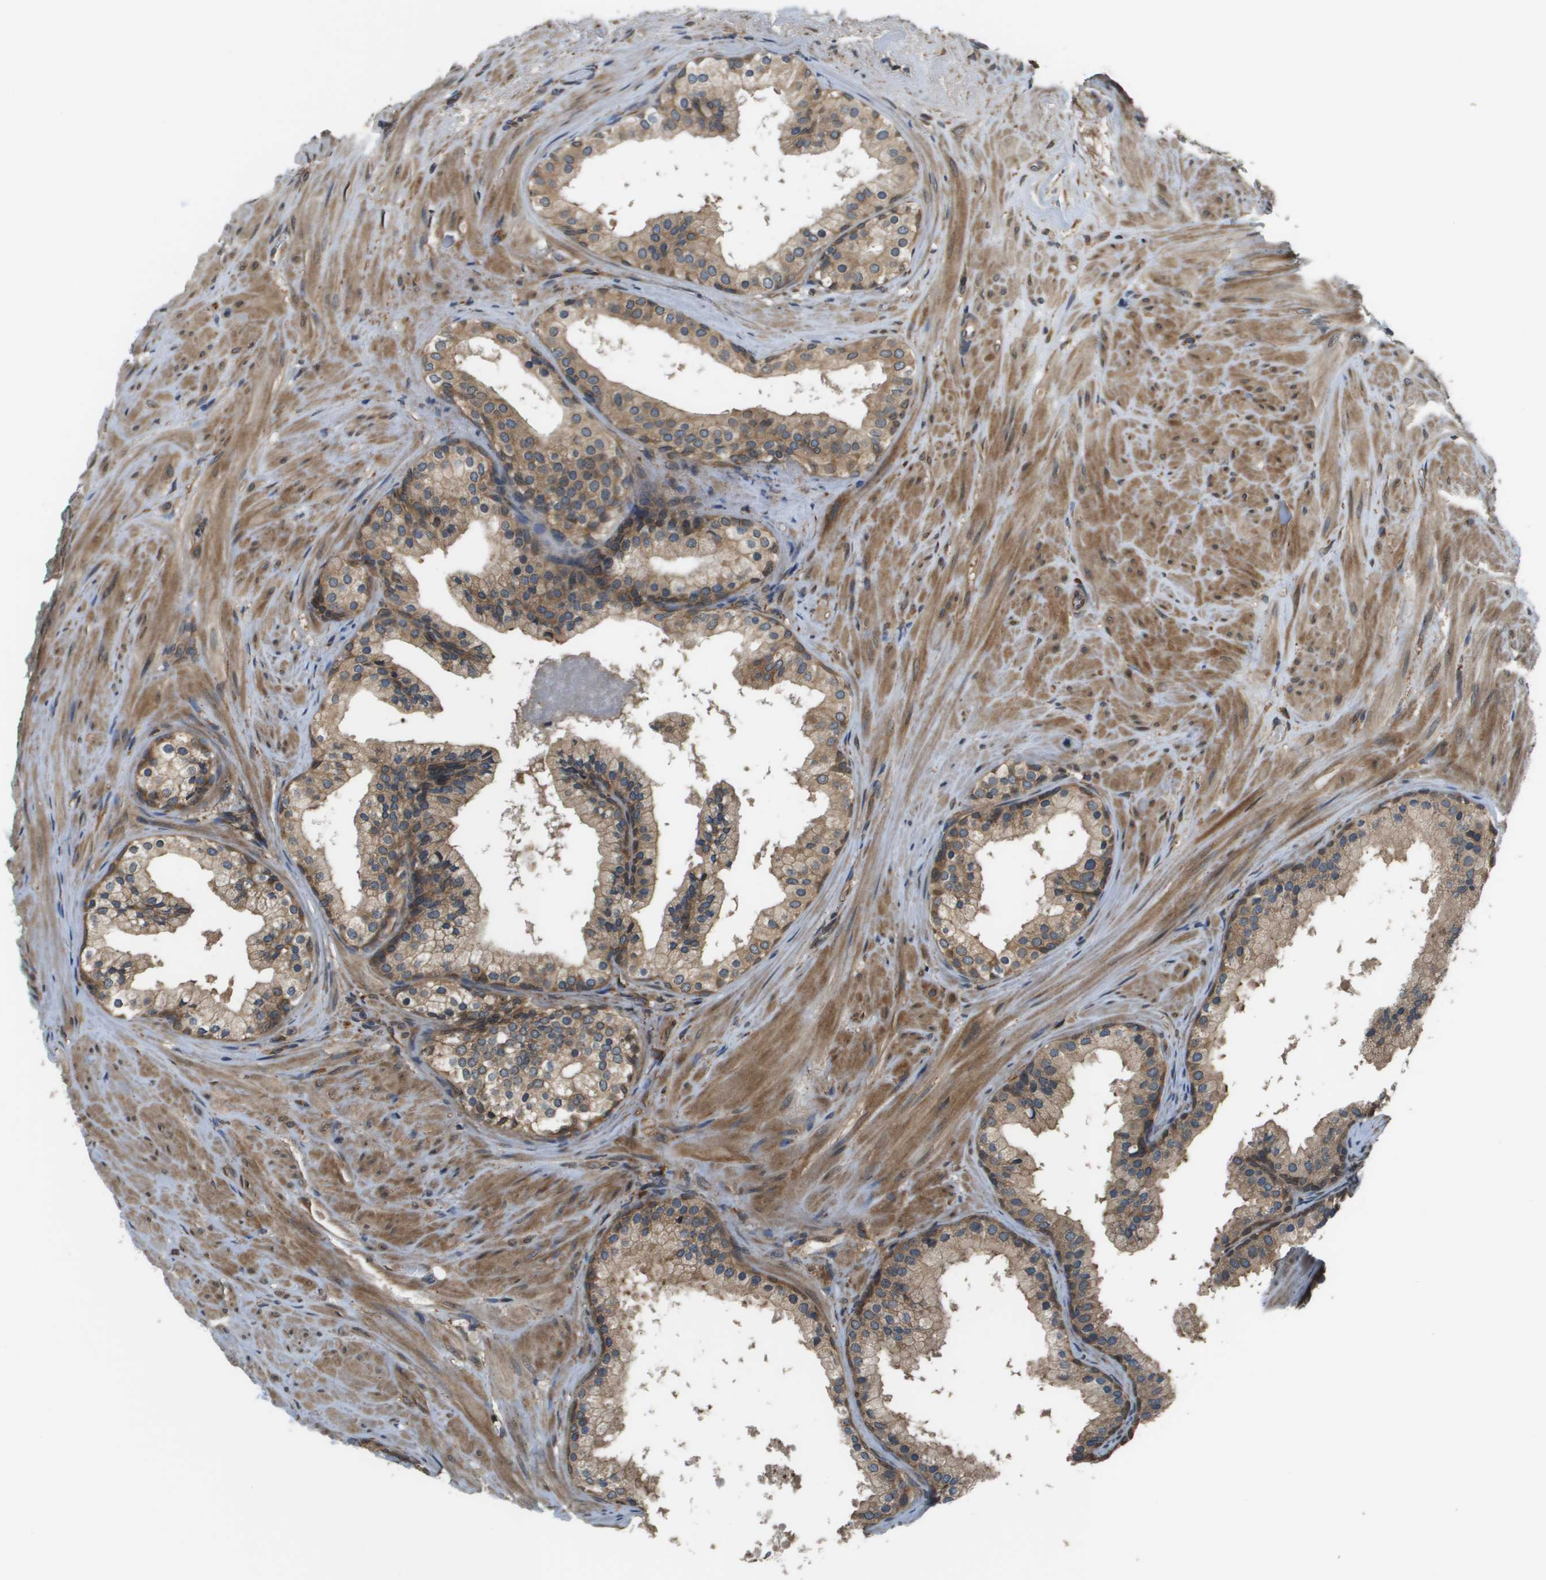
{"staining": {"intensity": "moderate", "quantity": ">75%", "location": "cytoplasmic/membranous"}, "tissue": "prostate cancer", "cell_type": "Tumor cells", "image_type": "cancer", "snomed": [{"axis": "morphology", "description": "Adenocarcinoma, Low grade"}, {"axis": "topography", "description": "Prostate"}], "caption": "The histopathology image demonstrates immunohistochemical staining of prostate cancer. There is moderate cytoplasmic/membranous staining is appreciated in approximately >75% of tumor cells. (DAB (3,3'-diaminobenzidine) IHC, brown staining for protein, blue staining for nuclei).", "gene": "SEC62", "patient": {"sex": "male", "age": 69}}